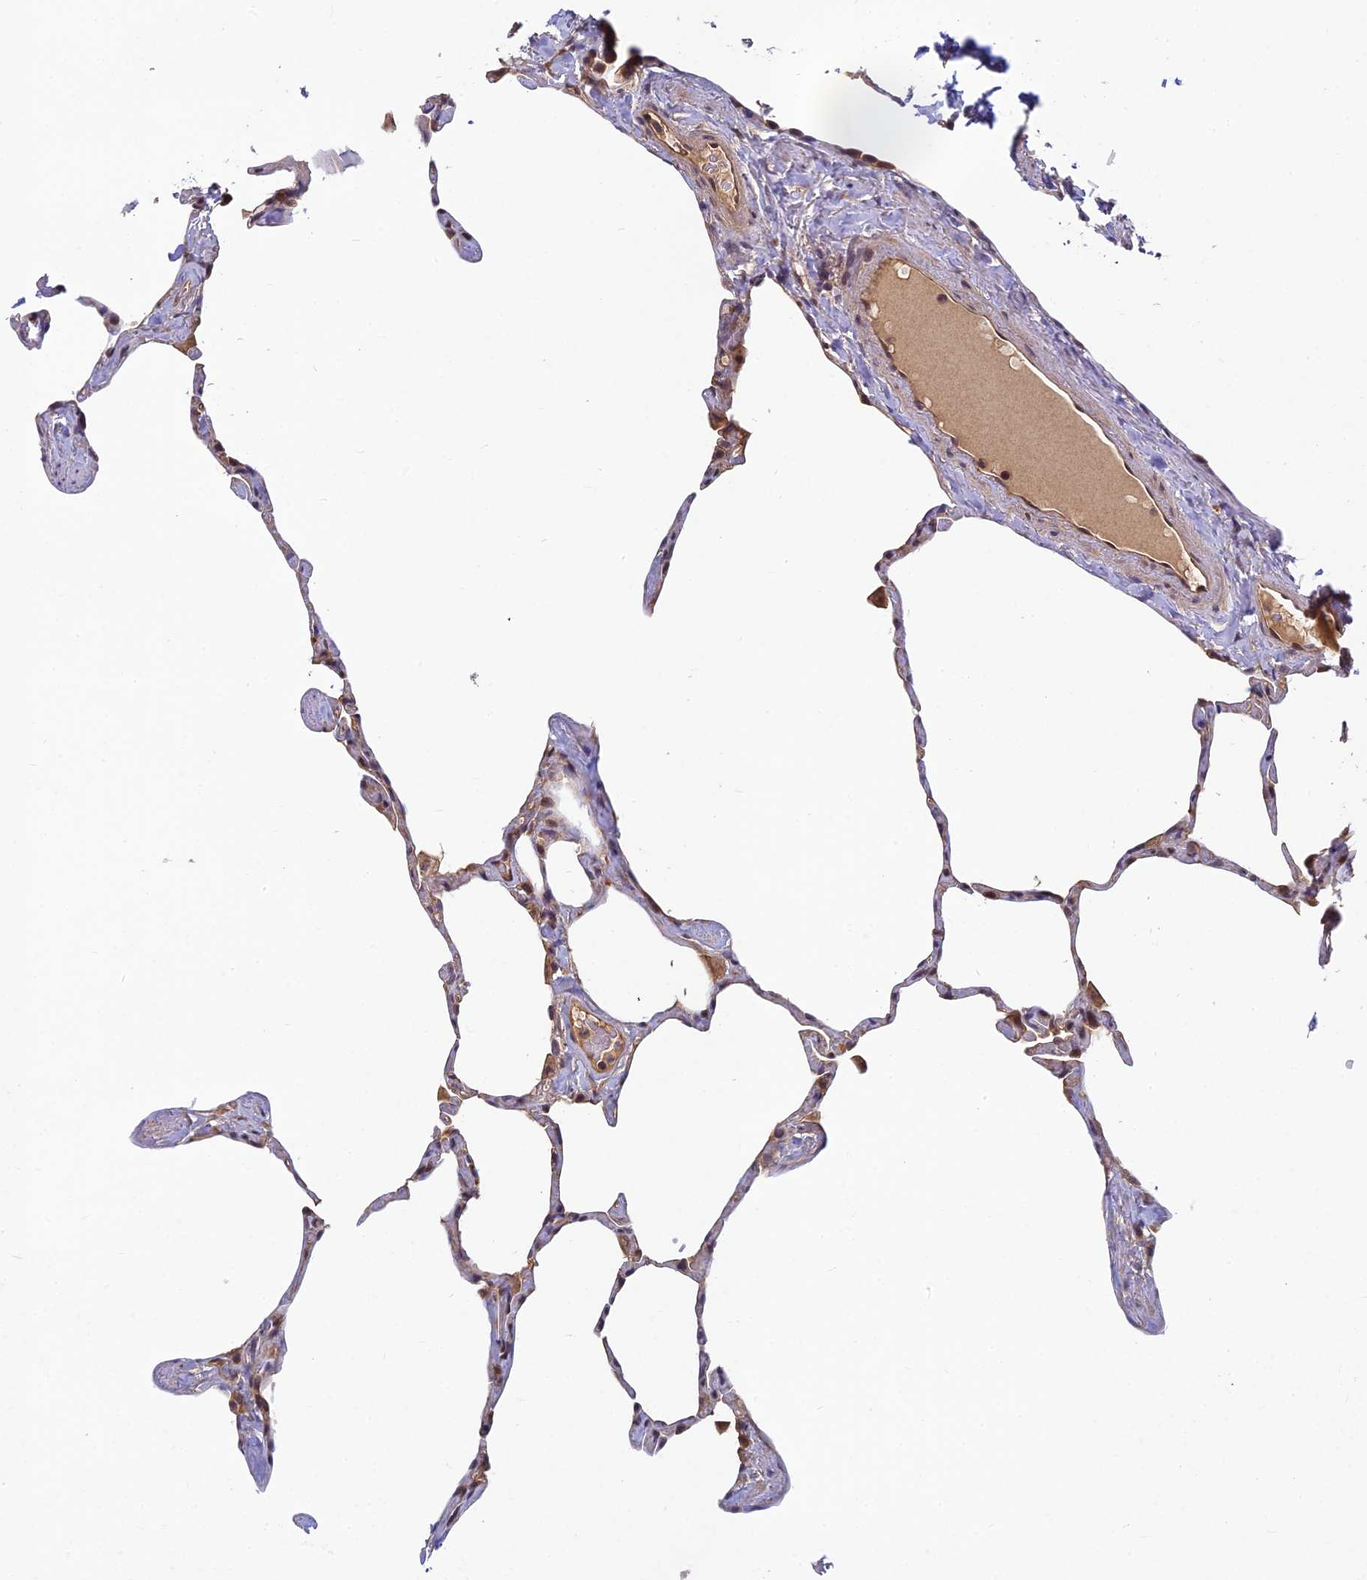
{"staining": {"intensity": "negative", "quantity": "none", "location": "none"}, "tissue": "lung", "cell_type": "Alveolar cells", "image_type": "normal", "snomed": [{"axis": "morphology", "description": "Normal tissue, NOS"}, {"axis": "topography", "description": "Lung"}], "caption": "Immunohistochemistry (IHC) of benign lung exhibits no staining in alveolar cells. (DAB IHC visualized using brightfield microscopy, high magnification).", "gene": "PIKFYVE", "patient": {"sex": "male", "age": 65}}